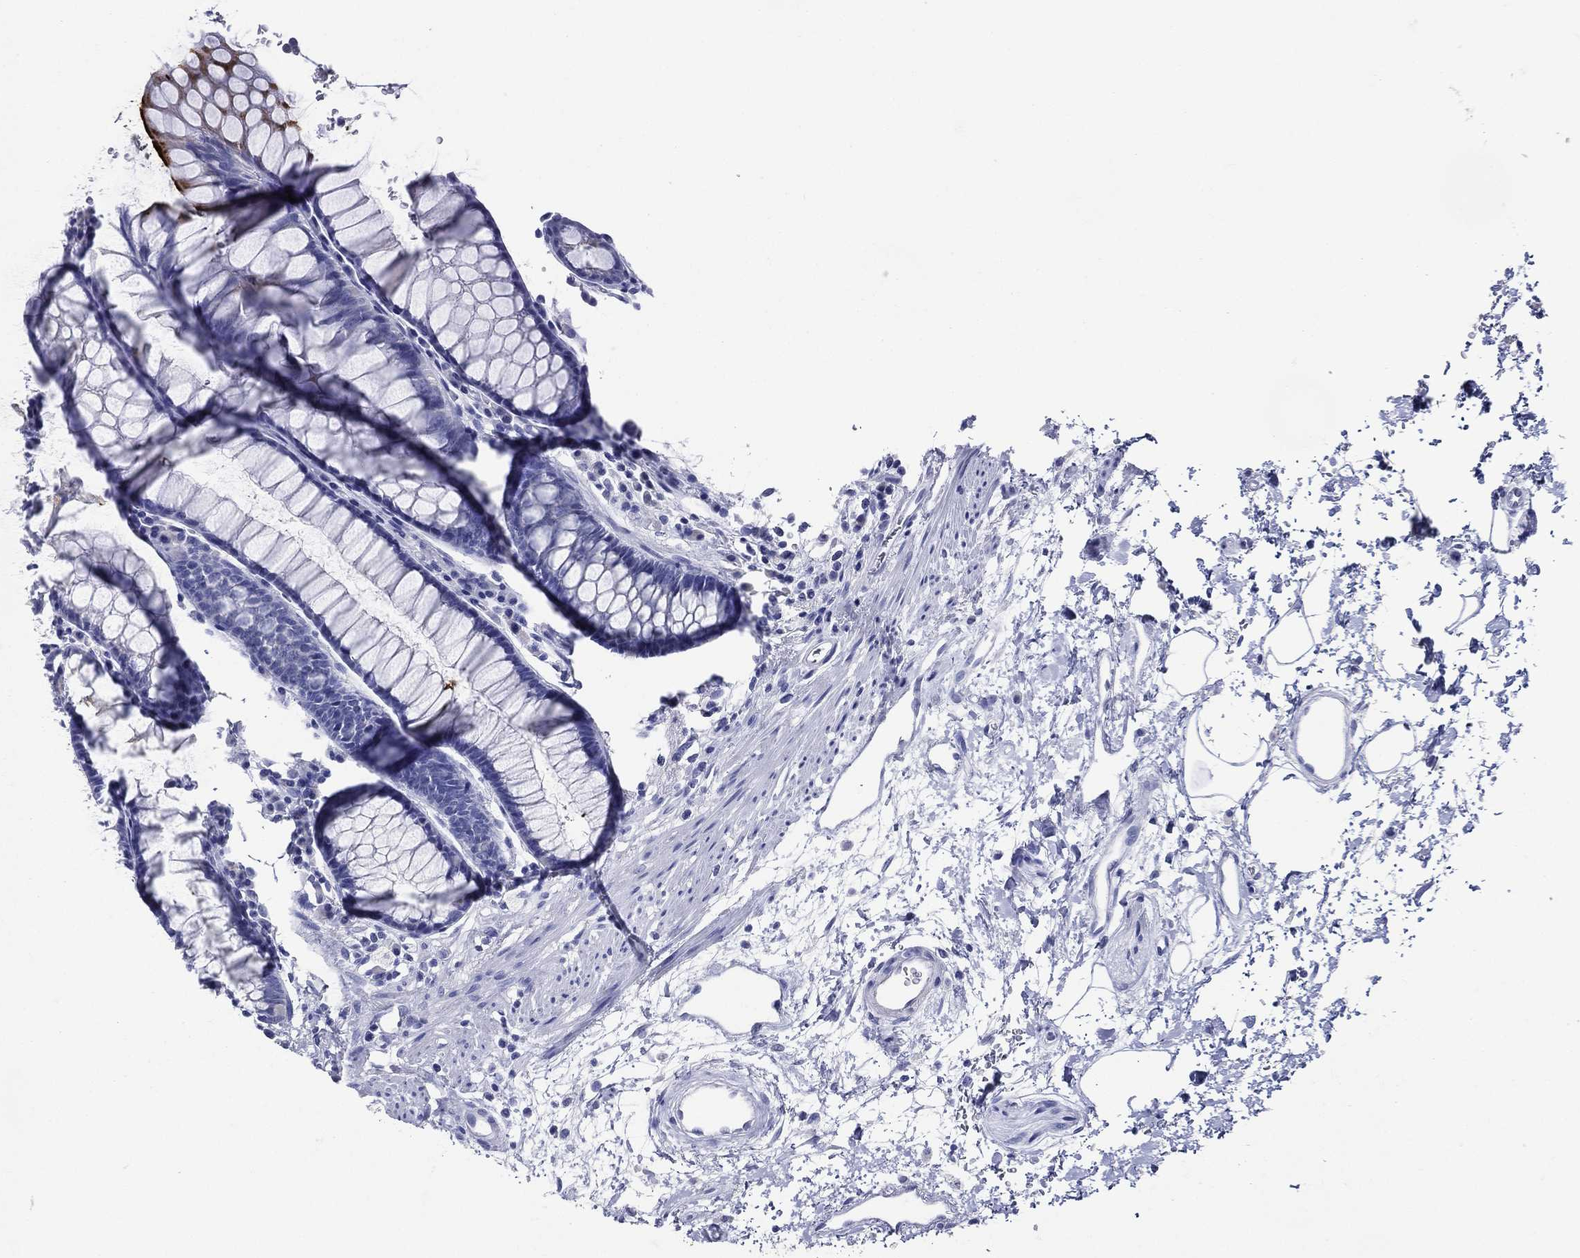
{"staining": {"intensity": "strong", "quantity": "<25%", "location": "cytoplasmic/membranous"}, "tissue": "rectum", "cell_type": "Glandular cells", "image_type": "normal", "snomed": [{"axis": "morphology", "description": "Normal tissue, NOS"}, {"axis": "topography", "description": "Rectum"}], "caption": "The image shows immunohistochemical staining of benign rectum. There is strong cytoplasmic/membranous positivity is identified in about <25% of glandular cells. Using DAB (brown) and hematoxylin (blue) stains, captured at high magnification using brightfield microscopy.", "gene": "ACE2", "patient": {"sex": "female", "age": 68}}